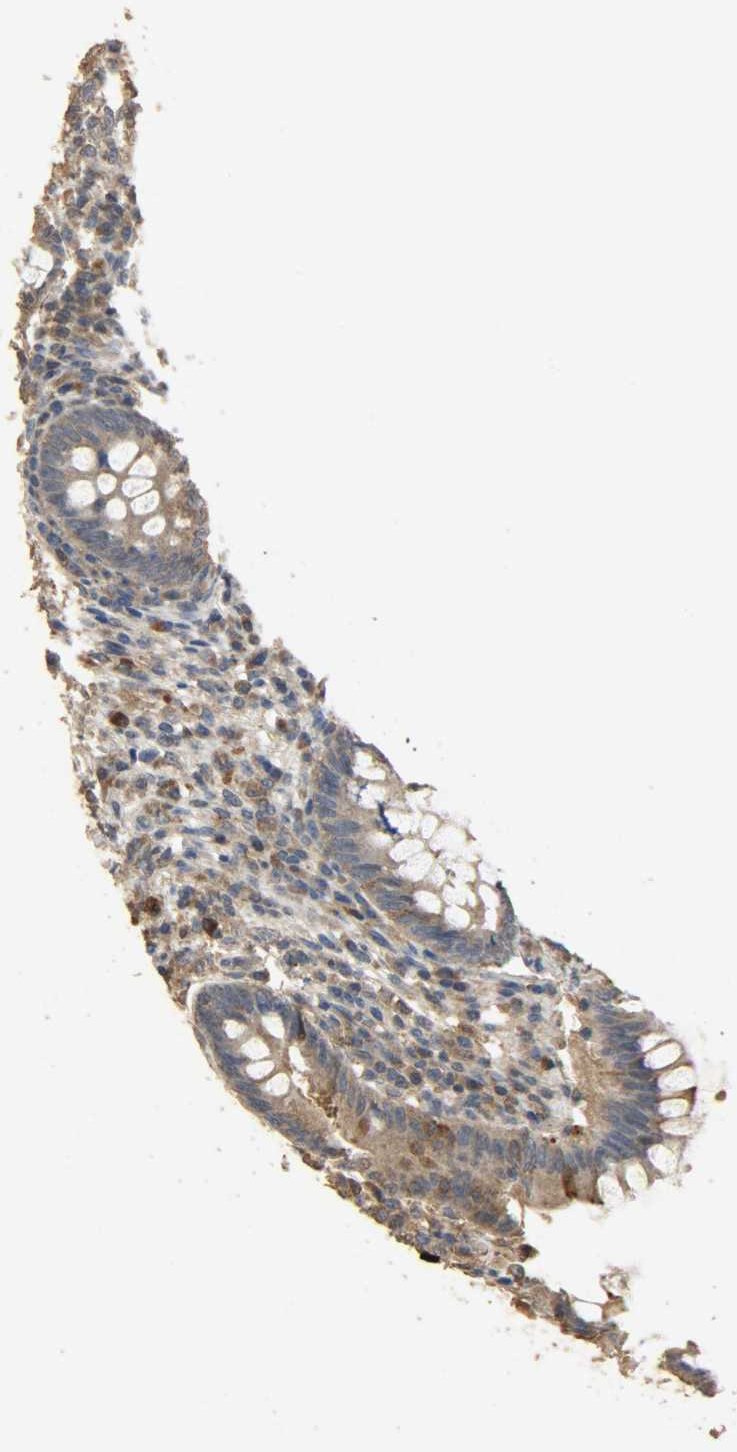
{"staining": {"intensity": "moderate", "quantity": ">75%", "location": "cytoplasmic/membranous"}, "tissue": "appendix", "cell_type": "Glandular cells", "image_type": "normal", "snomed": [{"axis": "morphology", "description": "Normal tissue, NOS"}, {"axis": "topography", "description": "Appendix"}], "caption": "This is a histology image of immunohistochemistry staining of benign appendix, which shows moderate staining in the cytoplasmic/membranous of glandular cells.", "gene": "CDKN2C", "patient": {"sex": "female", "age": 66}}